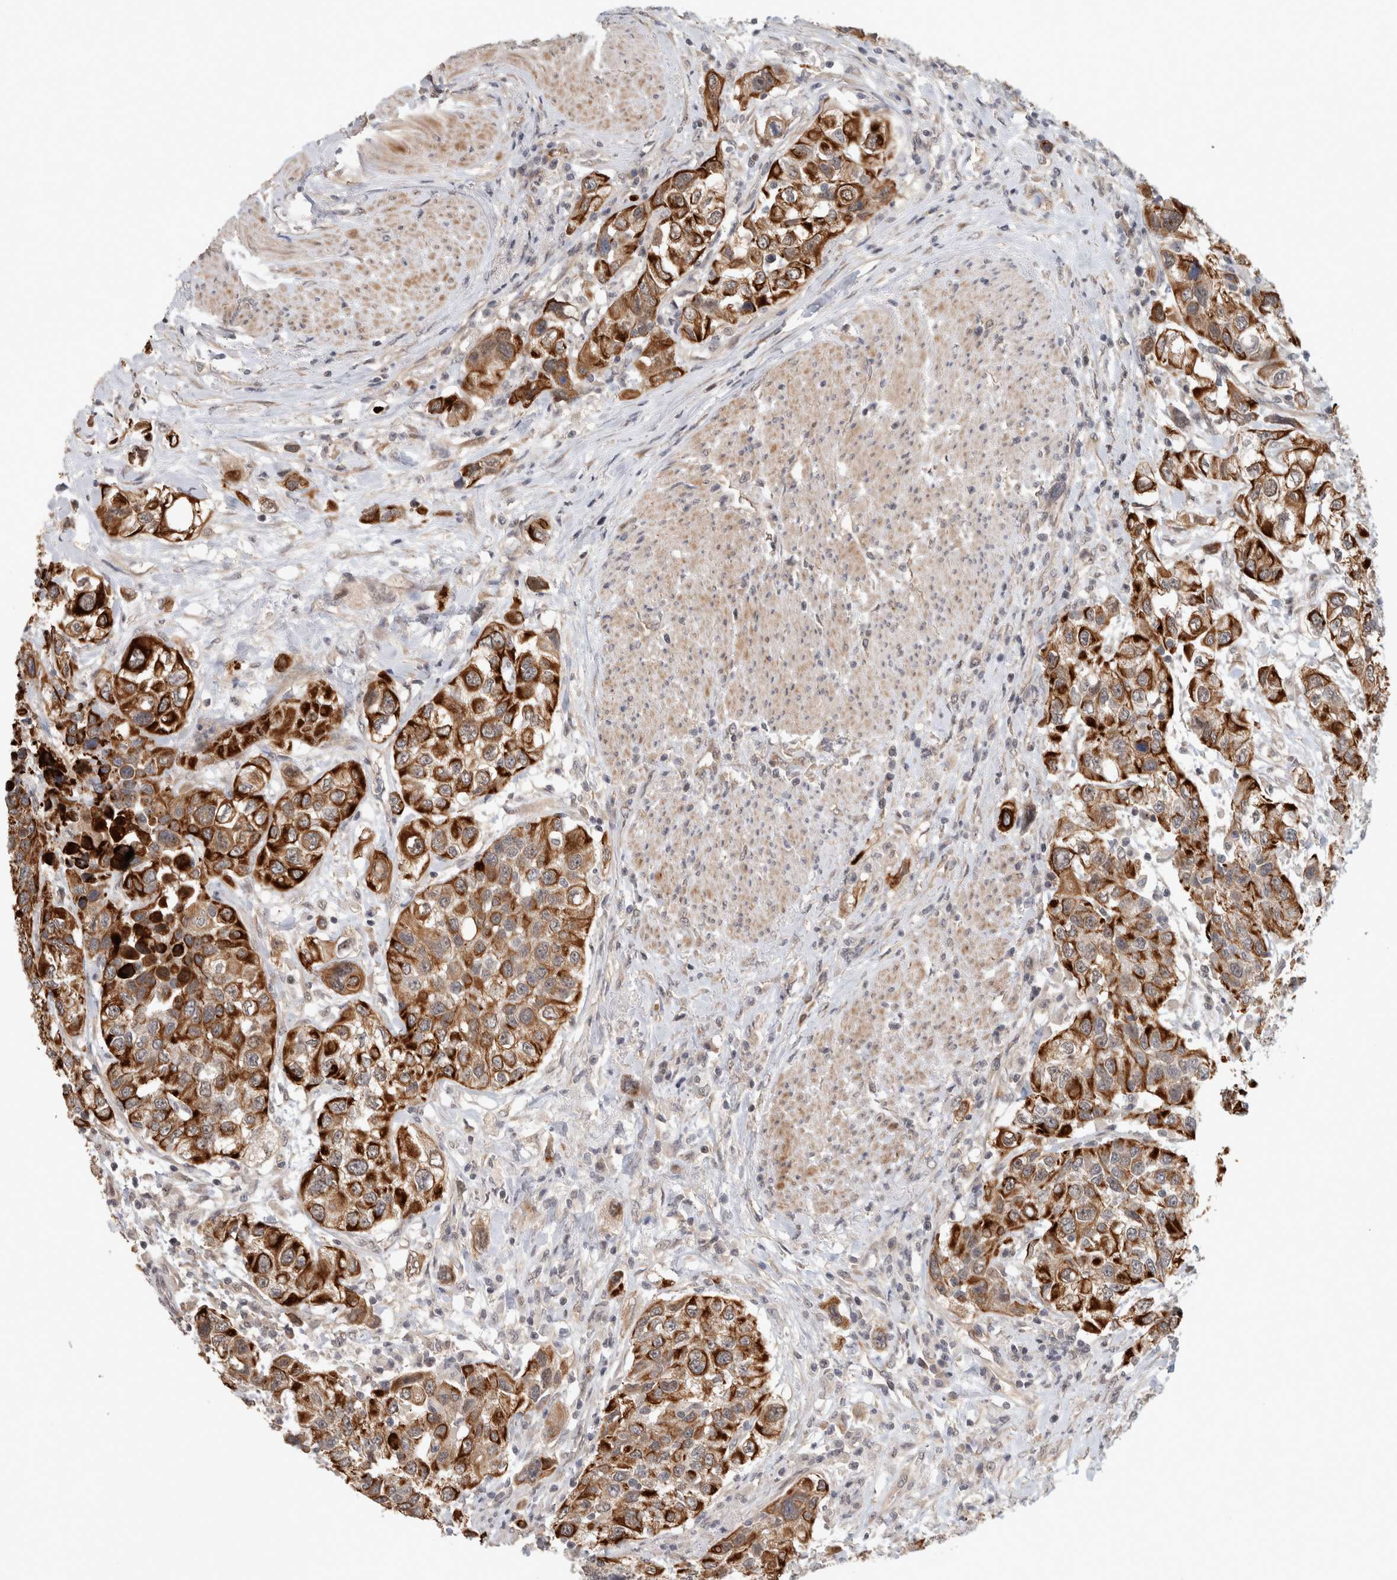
{"staining": {"intensity": "strong", "quantity": ">75%", "location": "cytoplasmic/membranous"}, "tissue": "urothelial cancer", "cell_type": "Tumor cells", "image_type": "cancer", "snomed": [{"axis": "morphology", "description": "Urothelial carcinoma, High grade"}, {"axis": "topography", "description": "Urinary bladder"}], "caption": "Brown immunohistochemical staining in human urothelial cancer reveals strong cytoplasmic/membranous positivity in approximately >75% of tumor cells.", "gene": "CRISPLD1", "patient": {"sex": "female", "age": 80}}